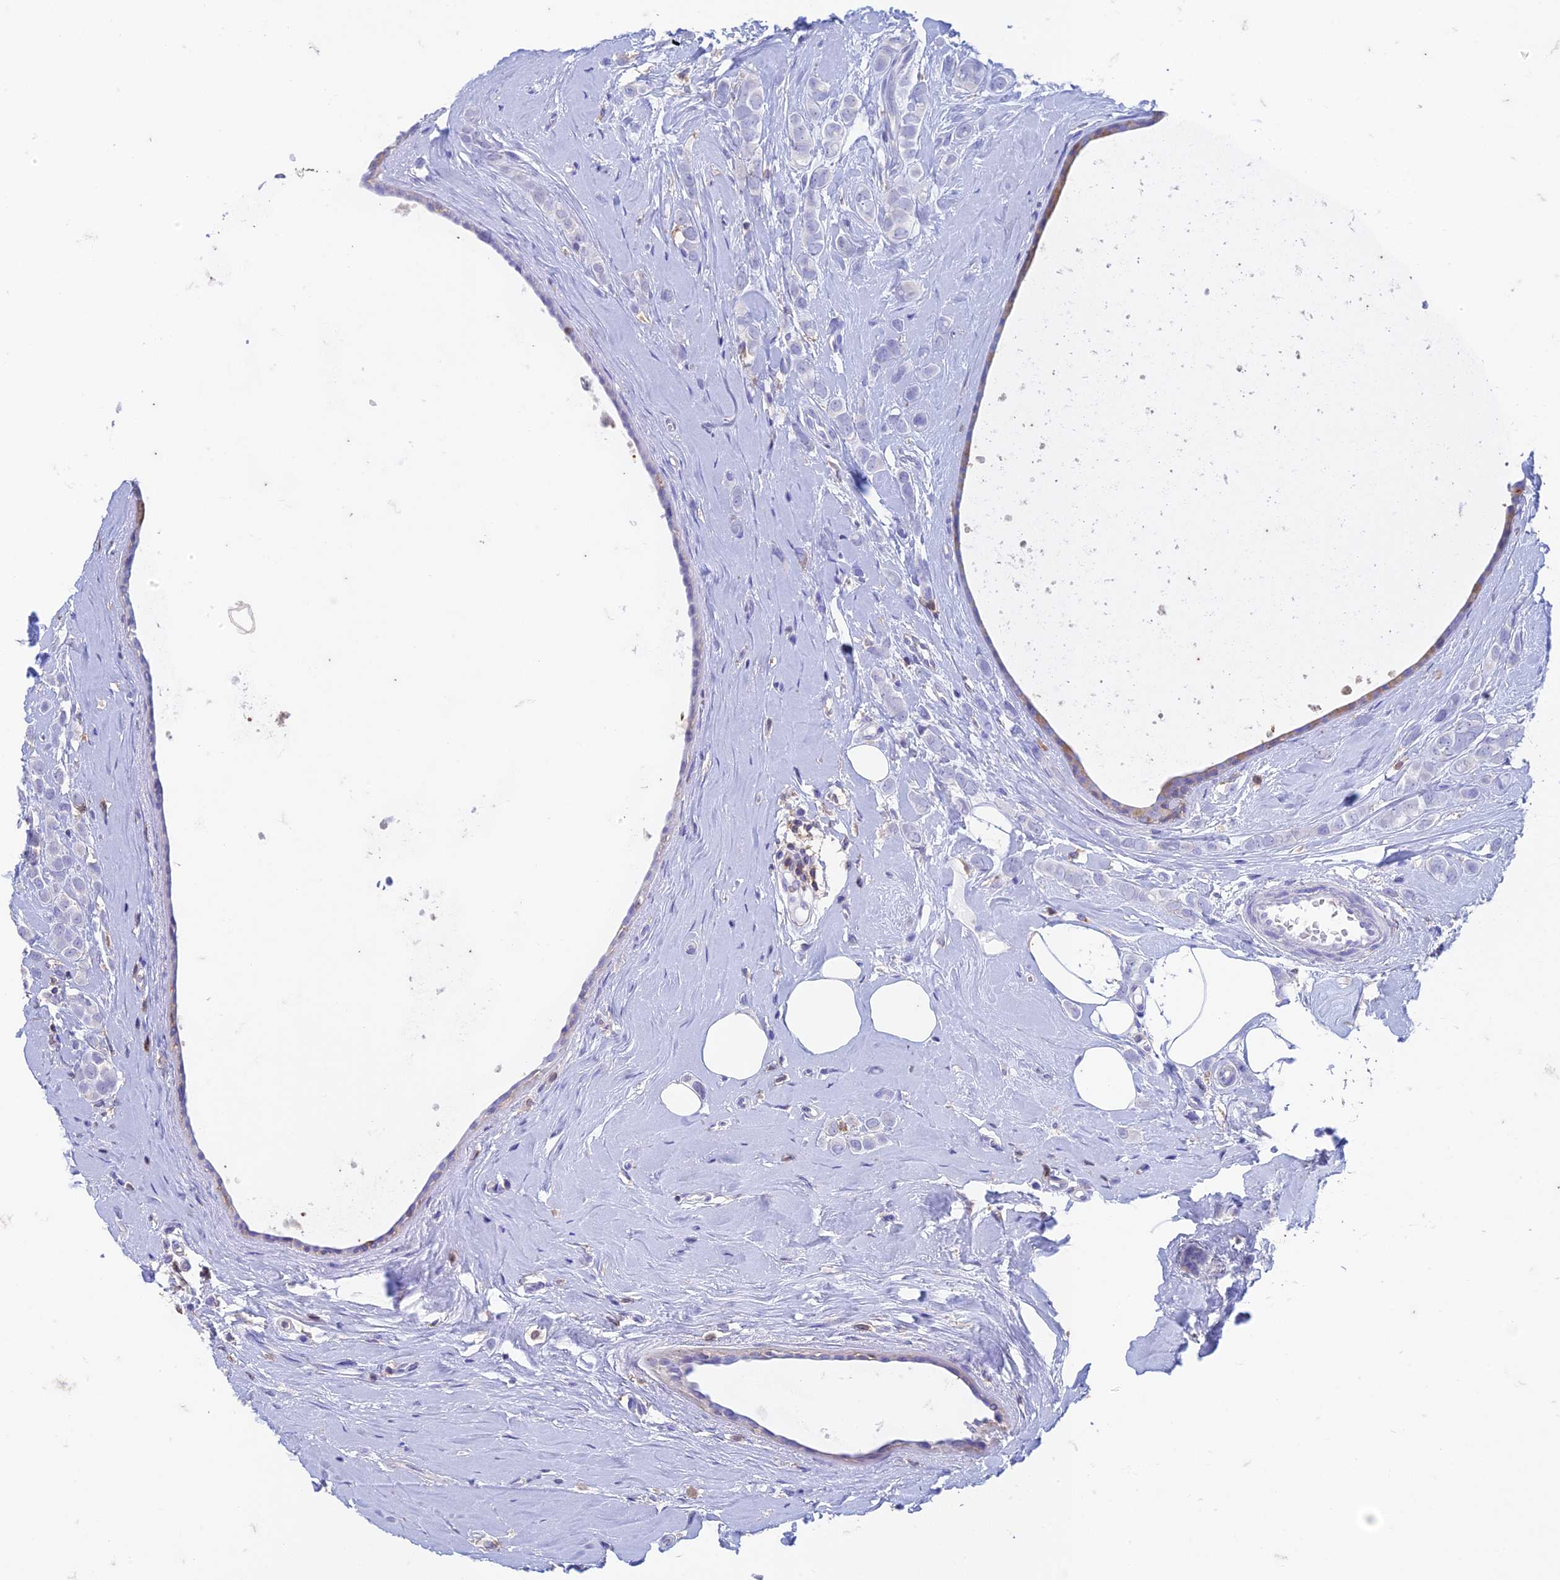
{"staining": {"intensity": "negative", "quantity": "none", "location": "none"}, "tissue": "breast cancer", "cell_type": "Tumor cells", "image_type": "cancer", "snomed": [{"axis": "morphology", "description": "Lobular carcinoma"}, {"axis": "topography", "description": "Breast"}], "caption": "Immunohistochemistry (IHC) image of neoplastic tissue: human breast lobular carcinoma stained with DAB reveals no significant protein expression in tumor cells. (DAB (3,3'-diaminobenzidine) immunohistochemistry (IHC) with hematoxylin counter stain).", "gene": "FGF7", "patient": {"sex": "female", "age": 47}}